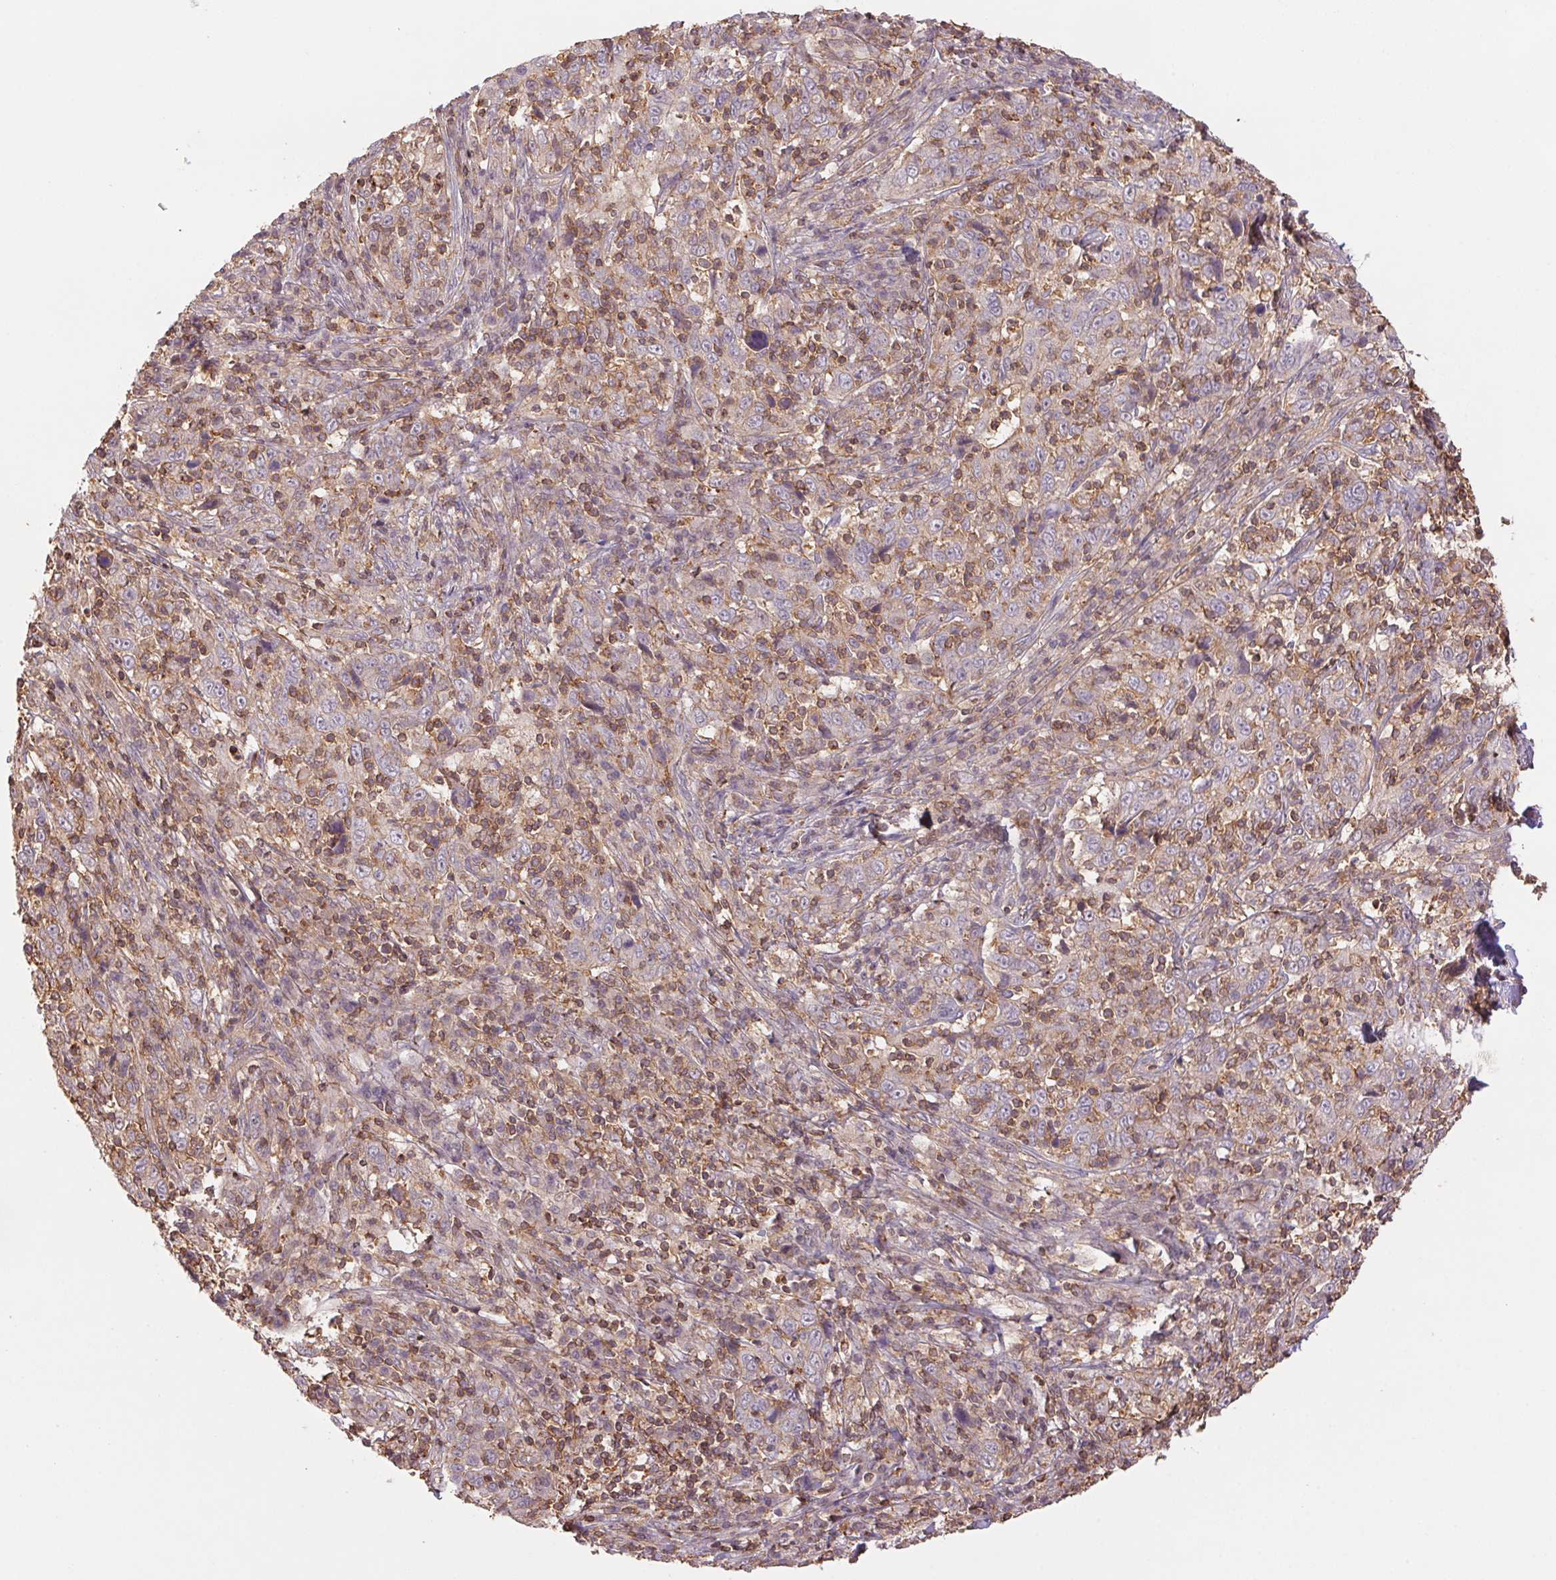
{"staining": {"intensity": "weak", "quantity": ">75%", "location": "cytoplasmic/membranous"}, "tissue": "cervical cancer", "cell_type": "Tumor cells", "image_type": "cancer", "snomed": [{"axis": "morphology", "description": "Squamous cell carcinoma, NOS"}, {"axis": "topography", "description": "Cervix"}], "caption": "Brown immunohistochemical staining in human cervical cancer (squamous cell carcinoma) exhibits weak cytoplasmic/membranous expression in approximately >75% of tumor cells.", "gene": "TUBA3D", "patient": {"sex": "female", "age": 46}}